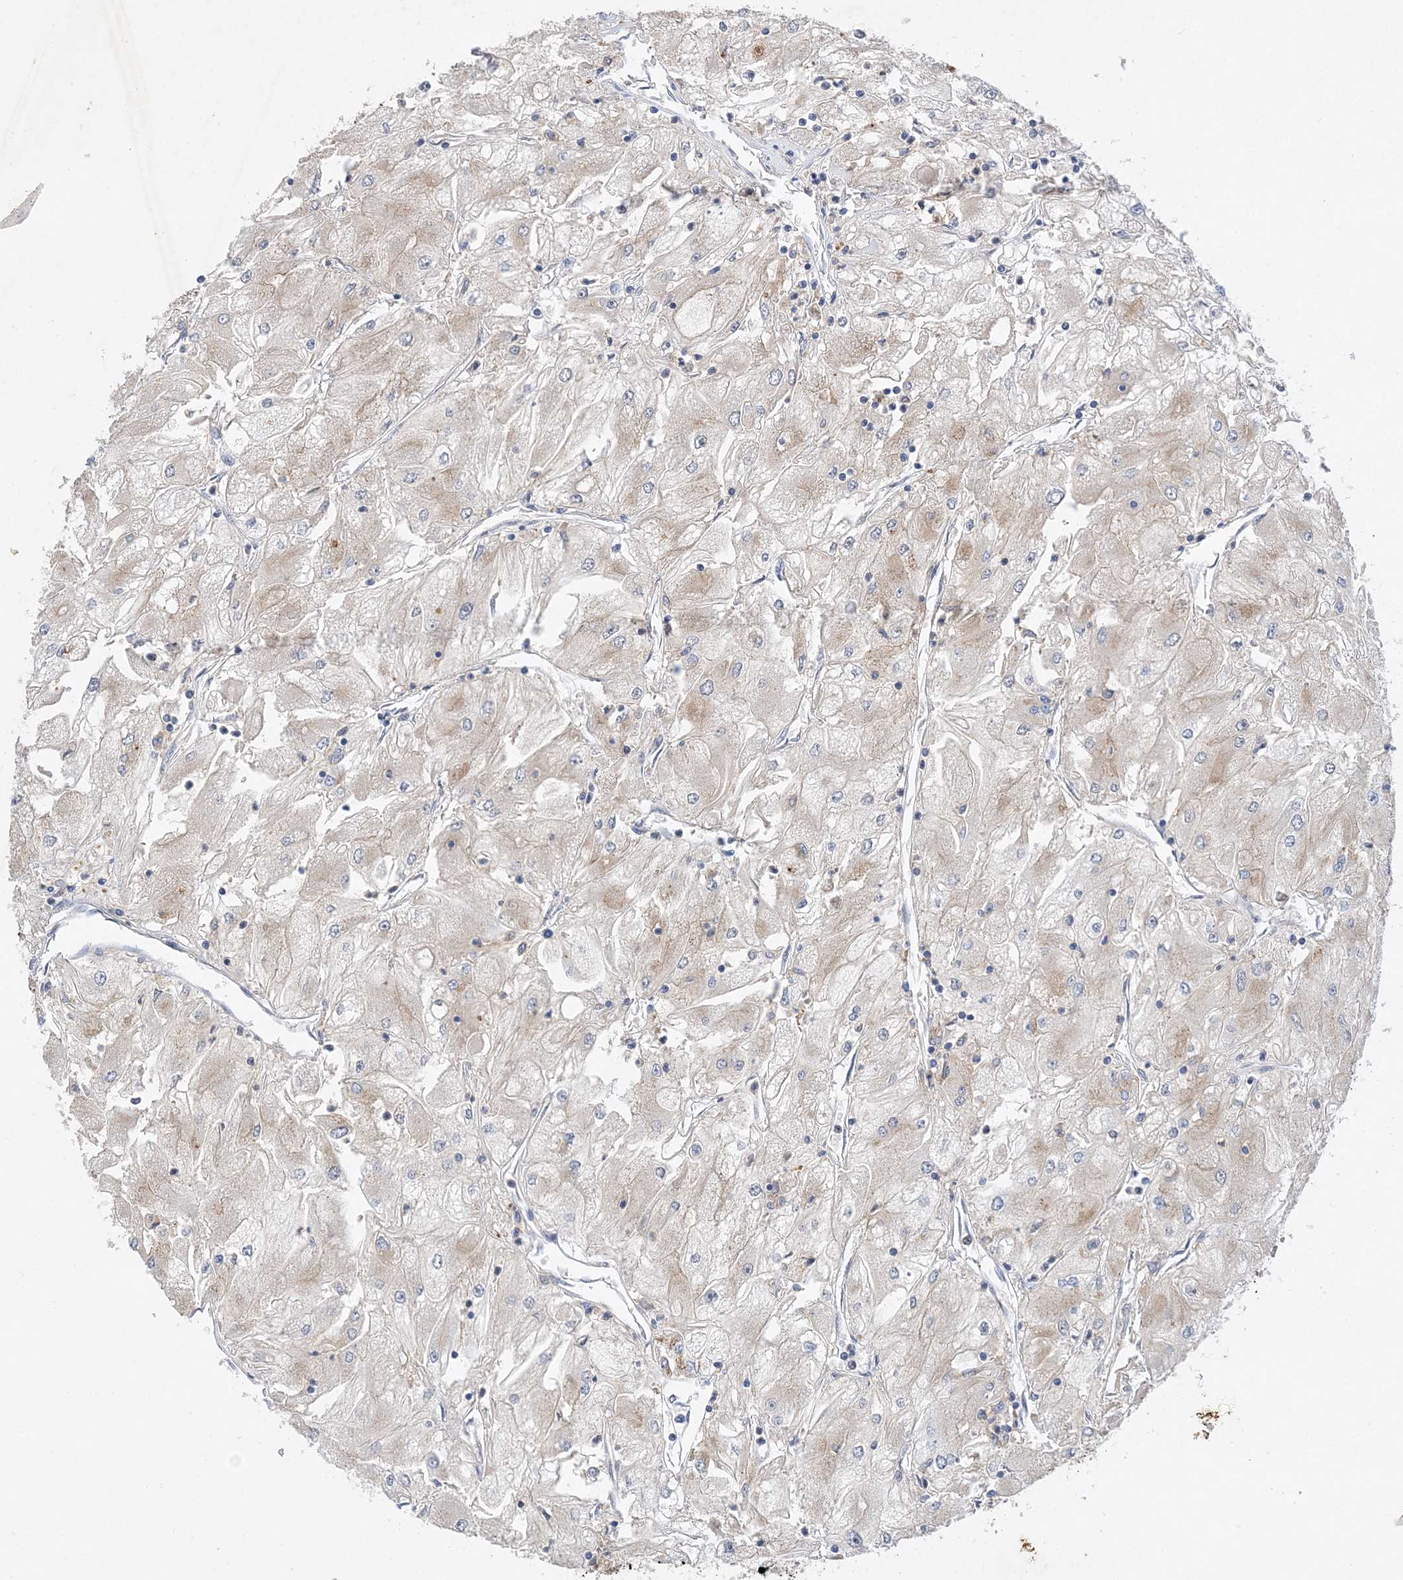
{"staining": {"intensity": "weak", "quantity": "25%-75%", "location": "cytoplasmic/membranous"}, "tissue": "renal cancer", "cell_type": "Tumor cells", "image_type": "cancer", "snomed": [{"axis": "morphology", "description": "Adenocarcinoma, NOS"}, {"axis": "topography", "description": "Kidney"}], "caption": "DAB immunohistochemical staining of human adenocarcinoma (renal) reveals weak cytoplasmic/membranous protein staining in approximately 25%-75% of tumor cells. The staining is performed using DAB brown chromogen to label protein expression. The nuclei are counter-stained blue using hematoxylin.", "gene": "GRINA", "patient": {"sex": "male", "age": 80}}